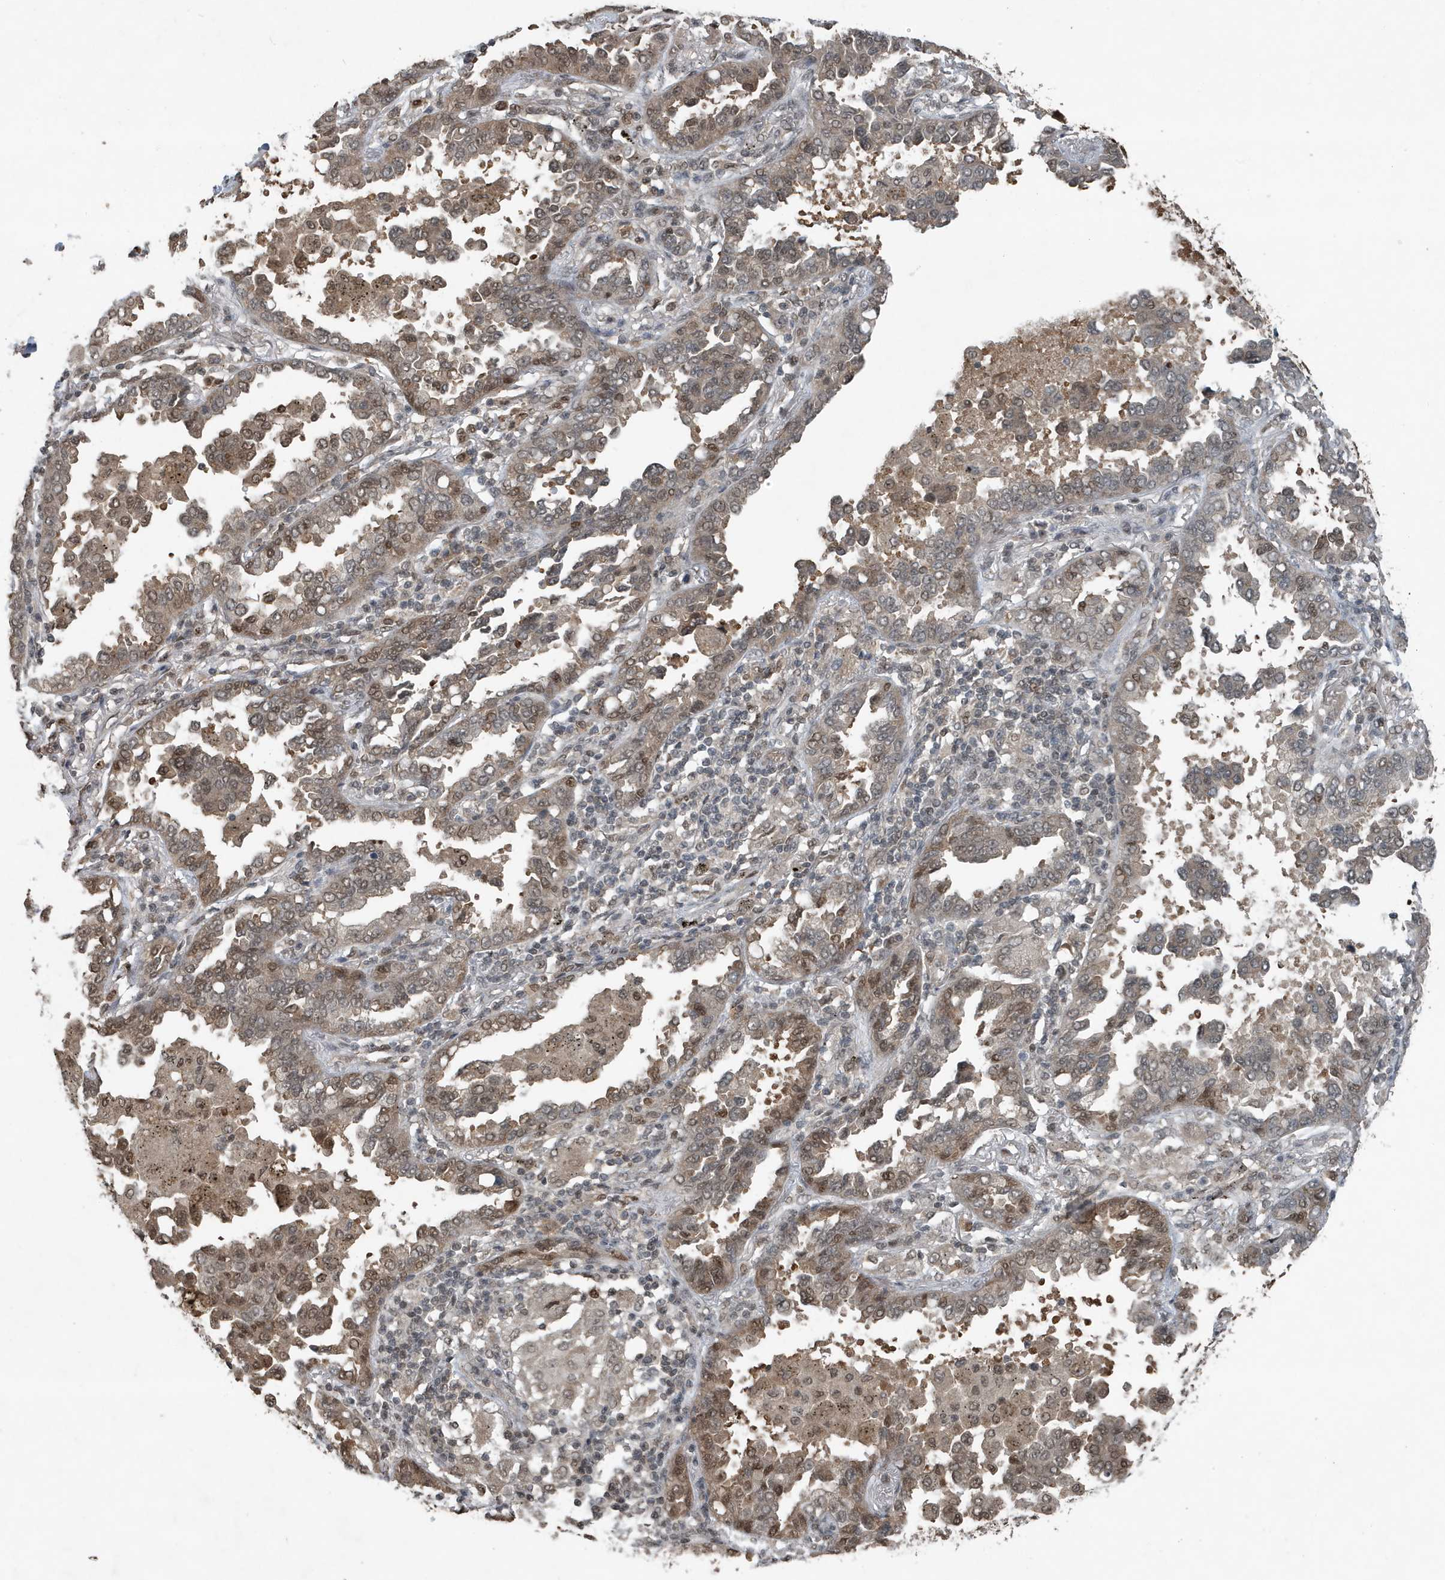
{"staining": {"intensity": "moderate", "quantity": ">75%", "location": "cytoplasmic/membranous,nuclear"}, "tissue": "lung cancer", "cell_type": "Tumor cells", "image_type": "cancer", "snomed": [{"axis": "morphology", "description": "Normal tissue, NOS"}, {"axis": "morphology", "description": "Adenocarcinoma, NOS"}, {"axis": "topography", "description": "Lung"}], "caption": "Approximately >75% of tumor cells in human adenocarcinoma (lung) show moderate cytoplasmic/membranous and nuclear protein expression as visualized by brown immunohistochemical staining.", "gene": "HSPA1A", "patient": {"sex": "male", "age": 59}}